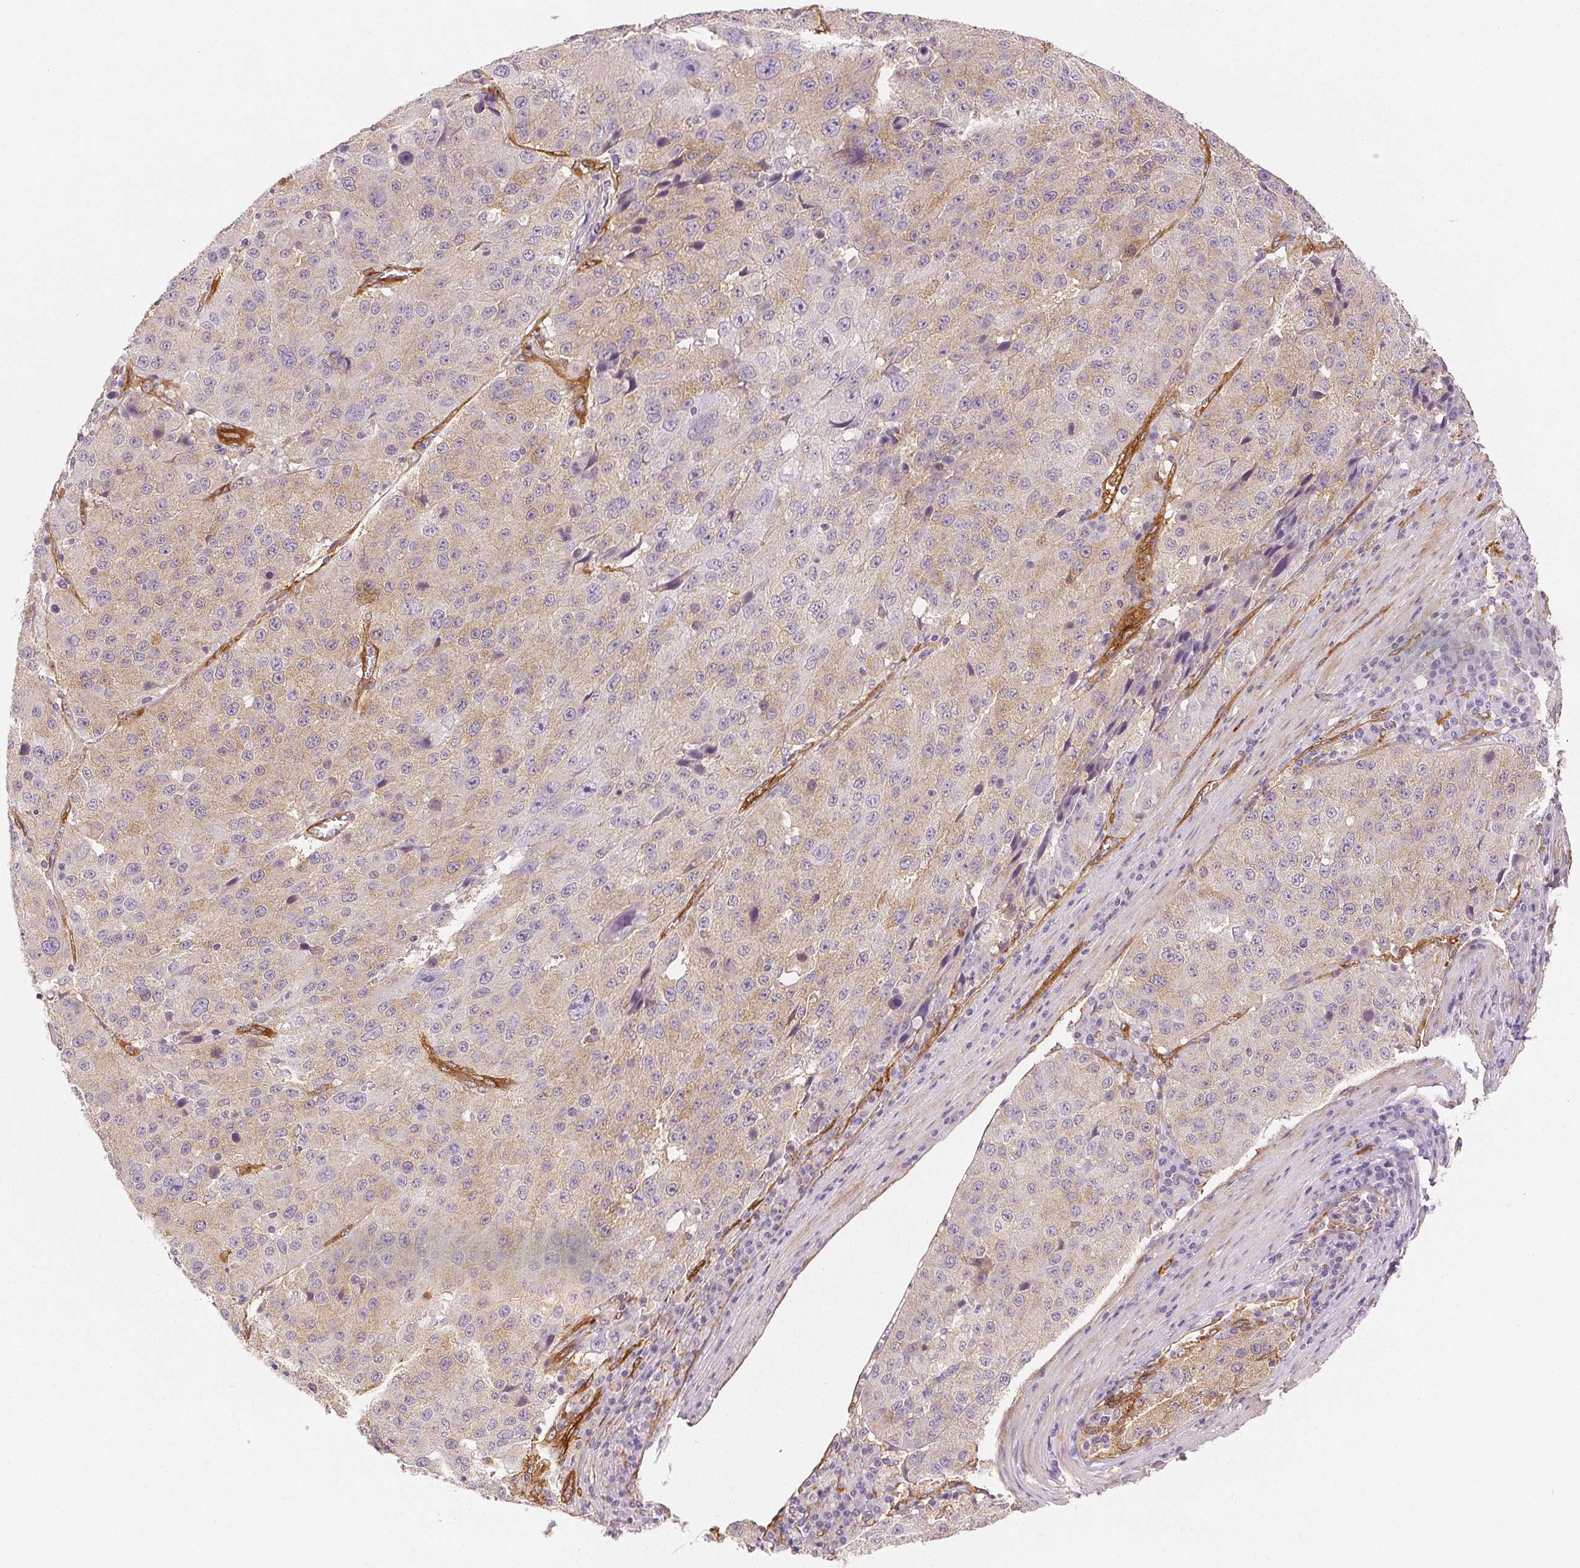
{"staining": {"intensity": "weak", "quantity": "25%-75%", "location": "cytoplasmic/membranous"}, "tissue": "stomach cancer", "cell_type": "Tumor cells", "image_type": "cancer", "snomed": [{"axis": "morphology", "description": "Adenocarcinoma, NOS"}, {"axis": "topography", "description": "Stomach"}], "caption": "This is an image of immunohistochemistry staining of stomach adenocarcinoma, which shows weak positivity in the cytoplasmic/membranous of tumor cells.", "gene": "DIAPH2", "patient": {"sex": "male", "age": 71}}